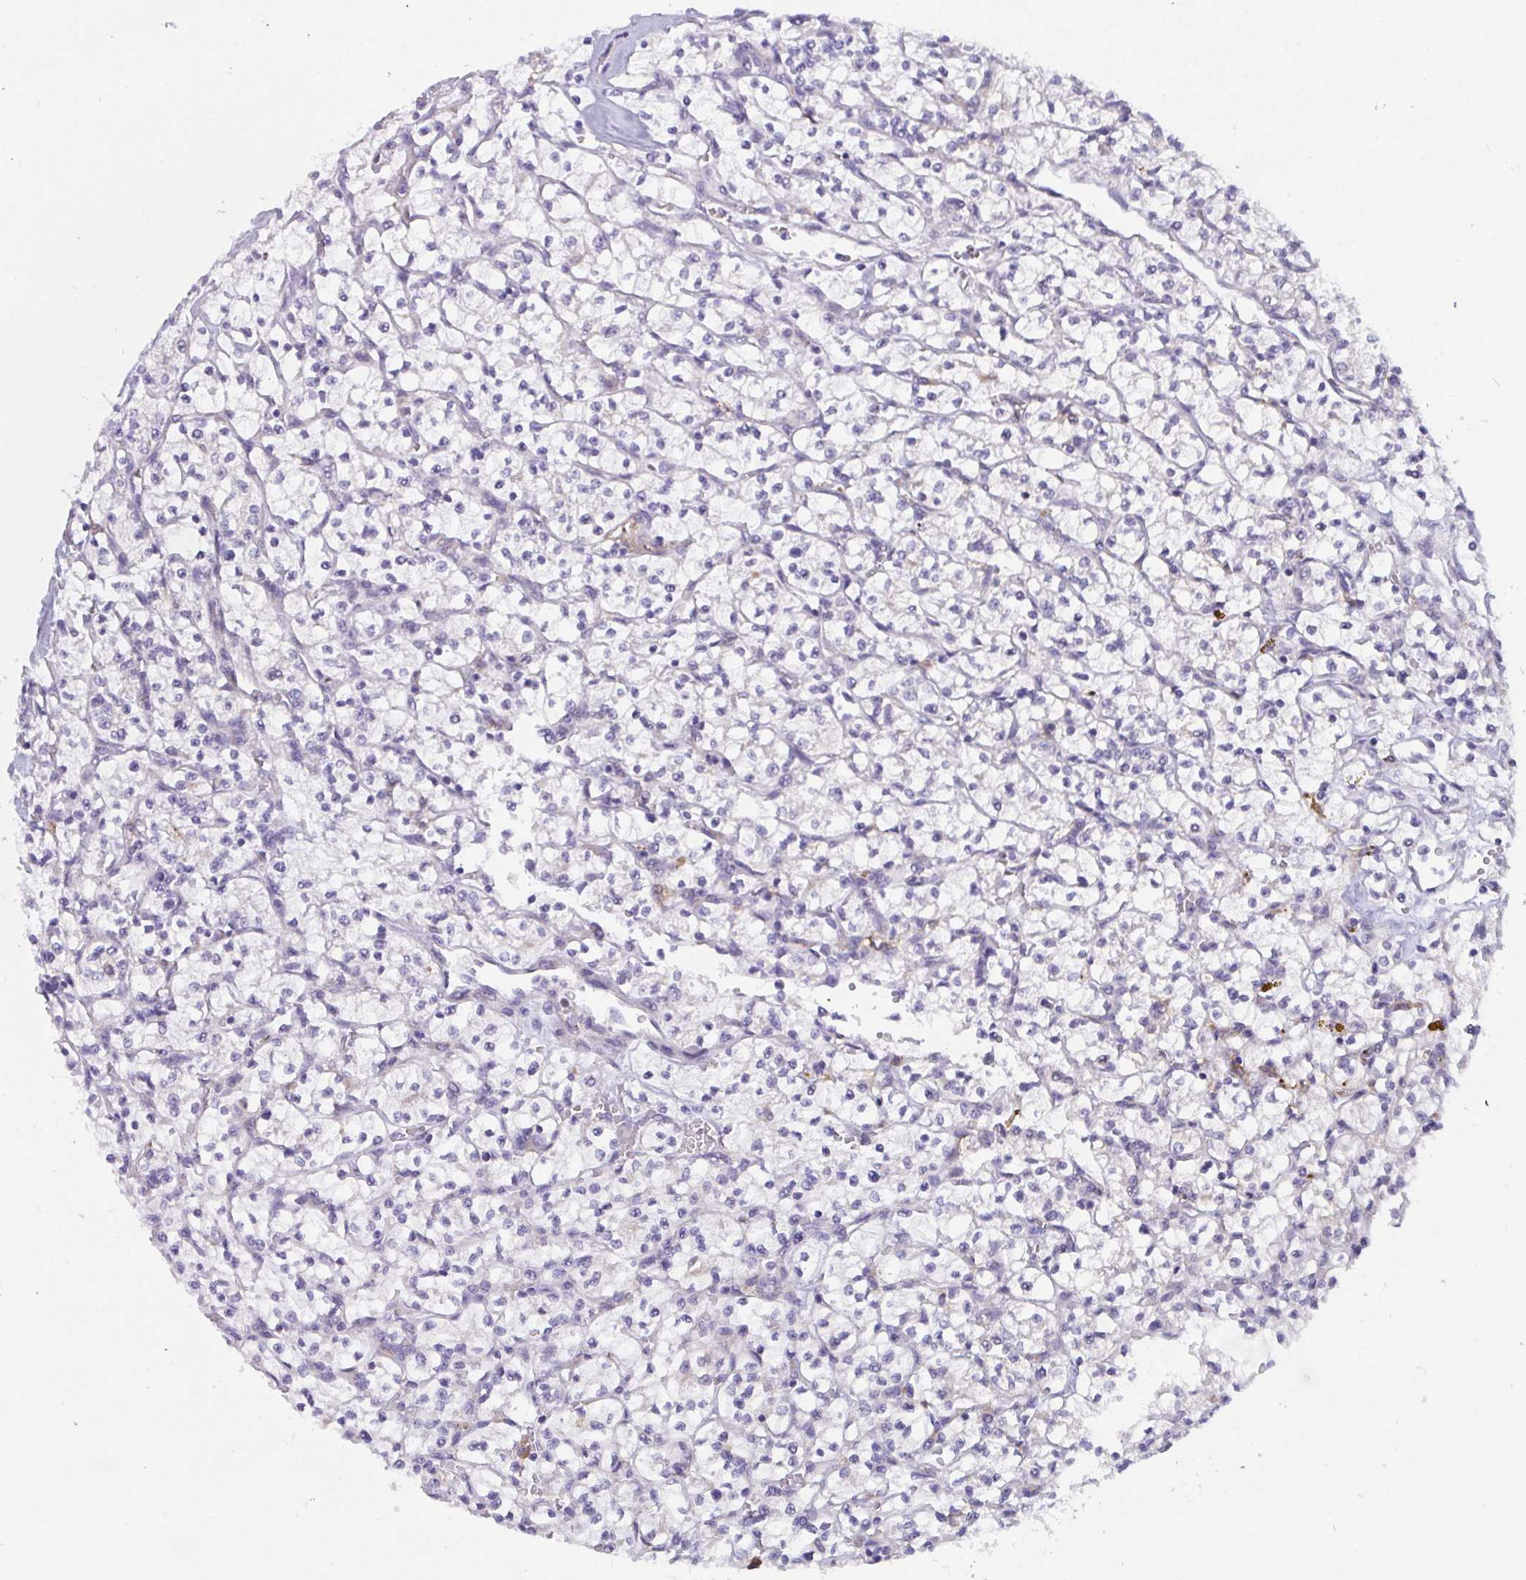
{"staining": {"intensity": "negative", "quantity": "none", "location": "none"}, "tissue": "renal cancer", "cell_type": "Tumor cells", "image_type": "cancer", "snomed": [{"axis": "morphology", "description": "Adenocarcinoma, NOS"}, {"axis": "topography", "description": "Kidney"}], "caption": "Histopathology image shows no significant protein staining in tumor cells of renal cancer (adenocarcinoma).", "gene": "CDK13", "patient": {"sex": "female", "age": 64}}